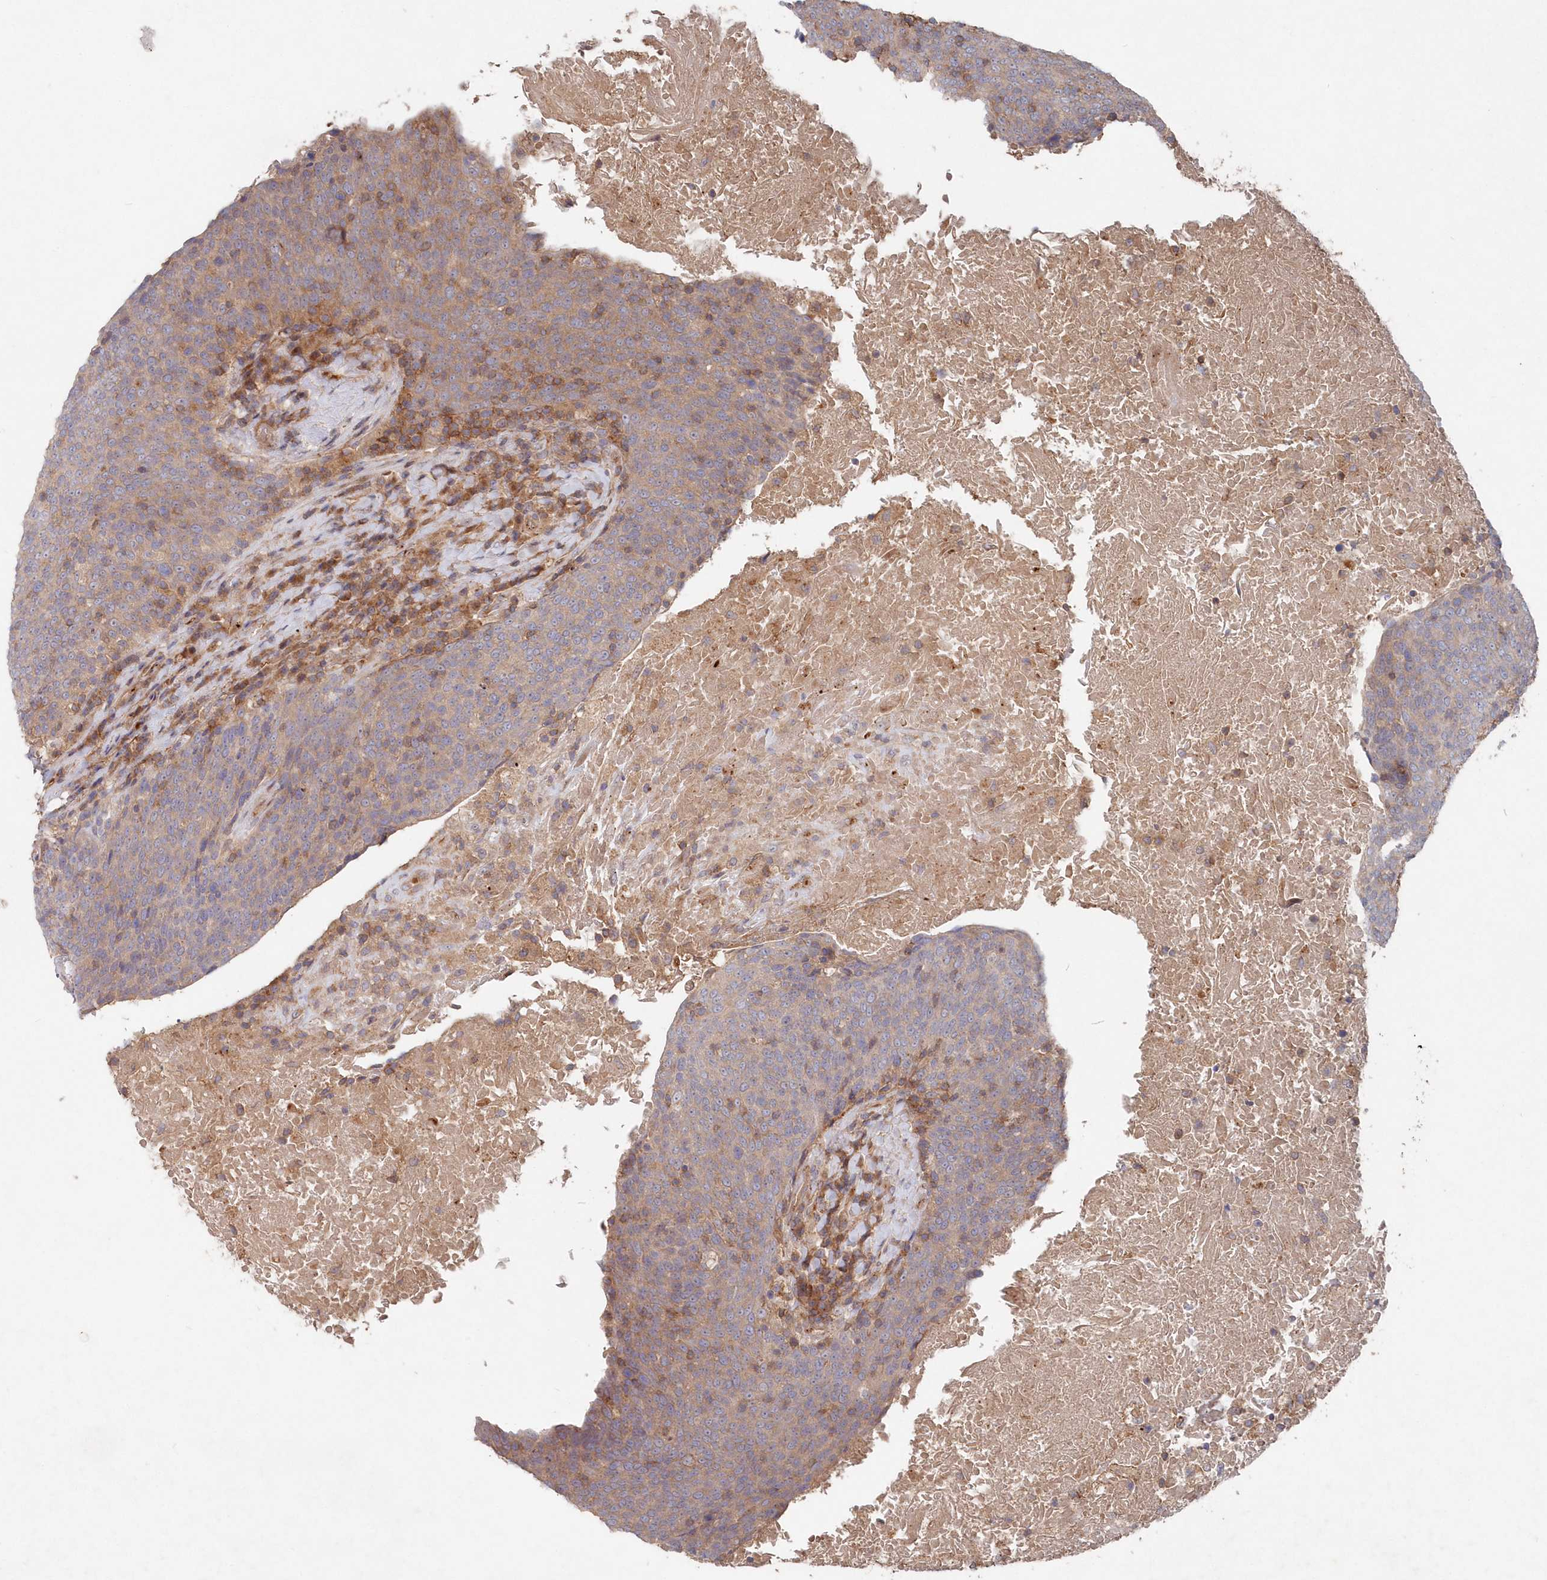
{"staining": {"intensity": "weak", "quantity": "<25%", "location": "cytoplasmic/membranous"}, "tissue": "head and neck cancer", "cell_type": "Tumor cells", "image_type": "cancer", "snomed": [{"axis": "morphology", "description": "Squamous cell carcinoma, NOS"}, {"axis": "morphology", "description": "Squamous cell carcinoma, metastatic, NOS"}, {"axis": "topography", "description": "Lymph node"}, {"axis": "topography", "description": "Head-Neck"}], "caption": "There is no significant staining in tumor cells of squamous cell carcinoma (head and neck).", "gene": "ABHD14B", "patient": {"sex": "male", "age": 62}}